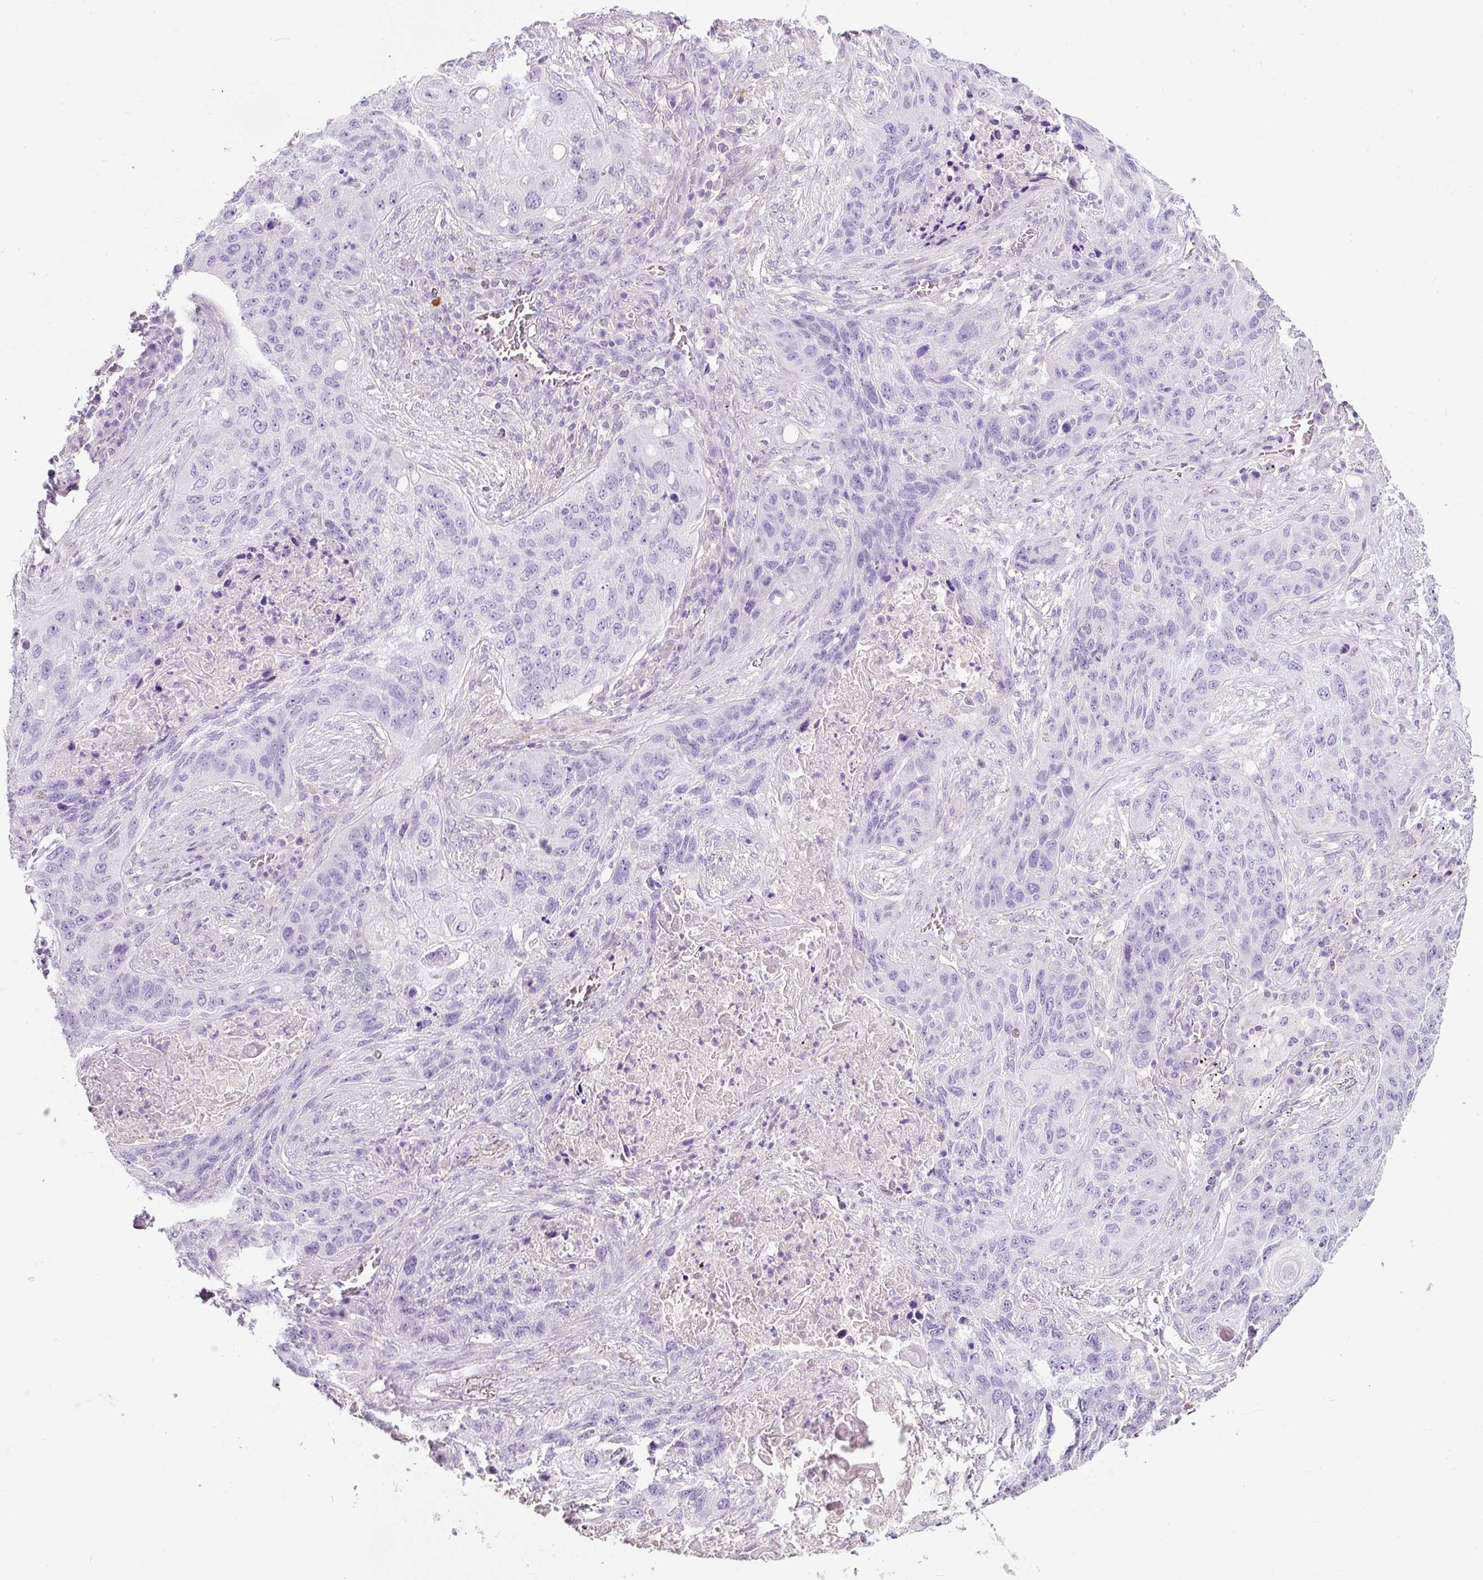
{"staining": {"intensity": "negative", "quantity": "none", "location": "none"}, "tissue": "lung cancer", "cell_type": "Tumor cells", "image_type": "cancer", "snomed": [{"axis": "morphology", "description": "Squamous cell carcinoma, NOS"}, {"axis": "topography", "description": "Lung"}], "caption": "Tumor cells show no significant protein expression in lung cancer.", "gene": "DNM1", "patient": {"sex": "female", "age": 63}}